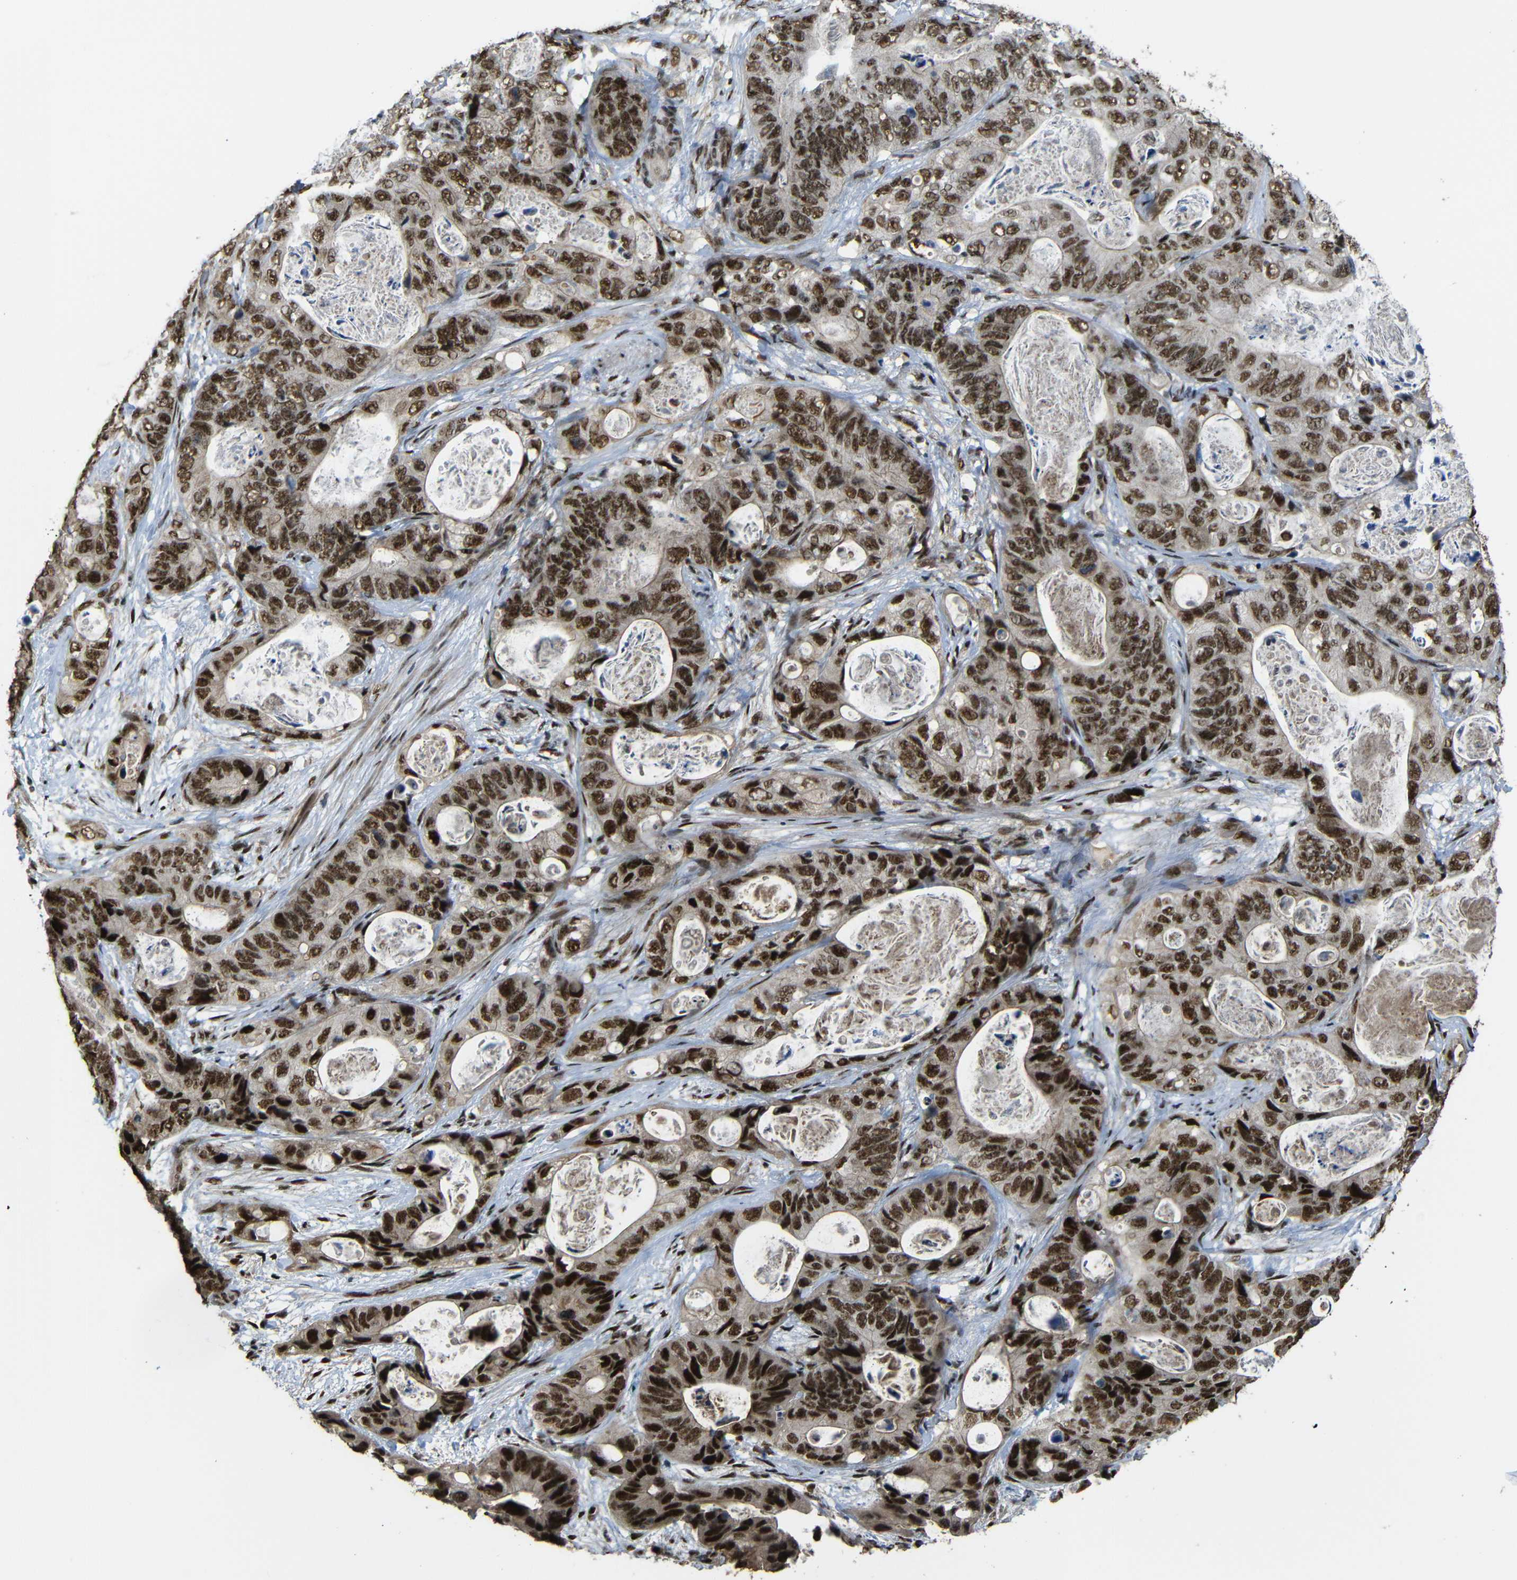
{"staining": {"intensity": "strong", "quantity": ">75%", "location": "cytoplasmic/membranous,nuclear"}, "tissue": "stomach cancer", "cell_type": "Tumor cells", "image_type": "cancer", "snomed": [{"axis": "morphology", "description": "Adenocarcinoma, NOS"}, {"axis": "topography", "description": "Stomach"}], "caption": "Adenocarcinoma (stomach) stained with a brown dye reveals strong cytoplasmic/membranous and nuclear positive expression in approximately >75% of tumor cells.", "gene": "TCF7L2", "patient": {"sex": "female", "age": 89}}